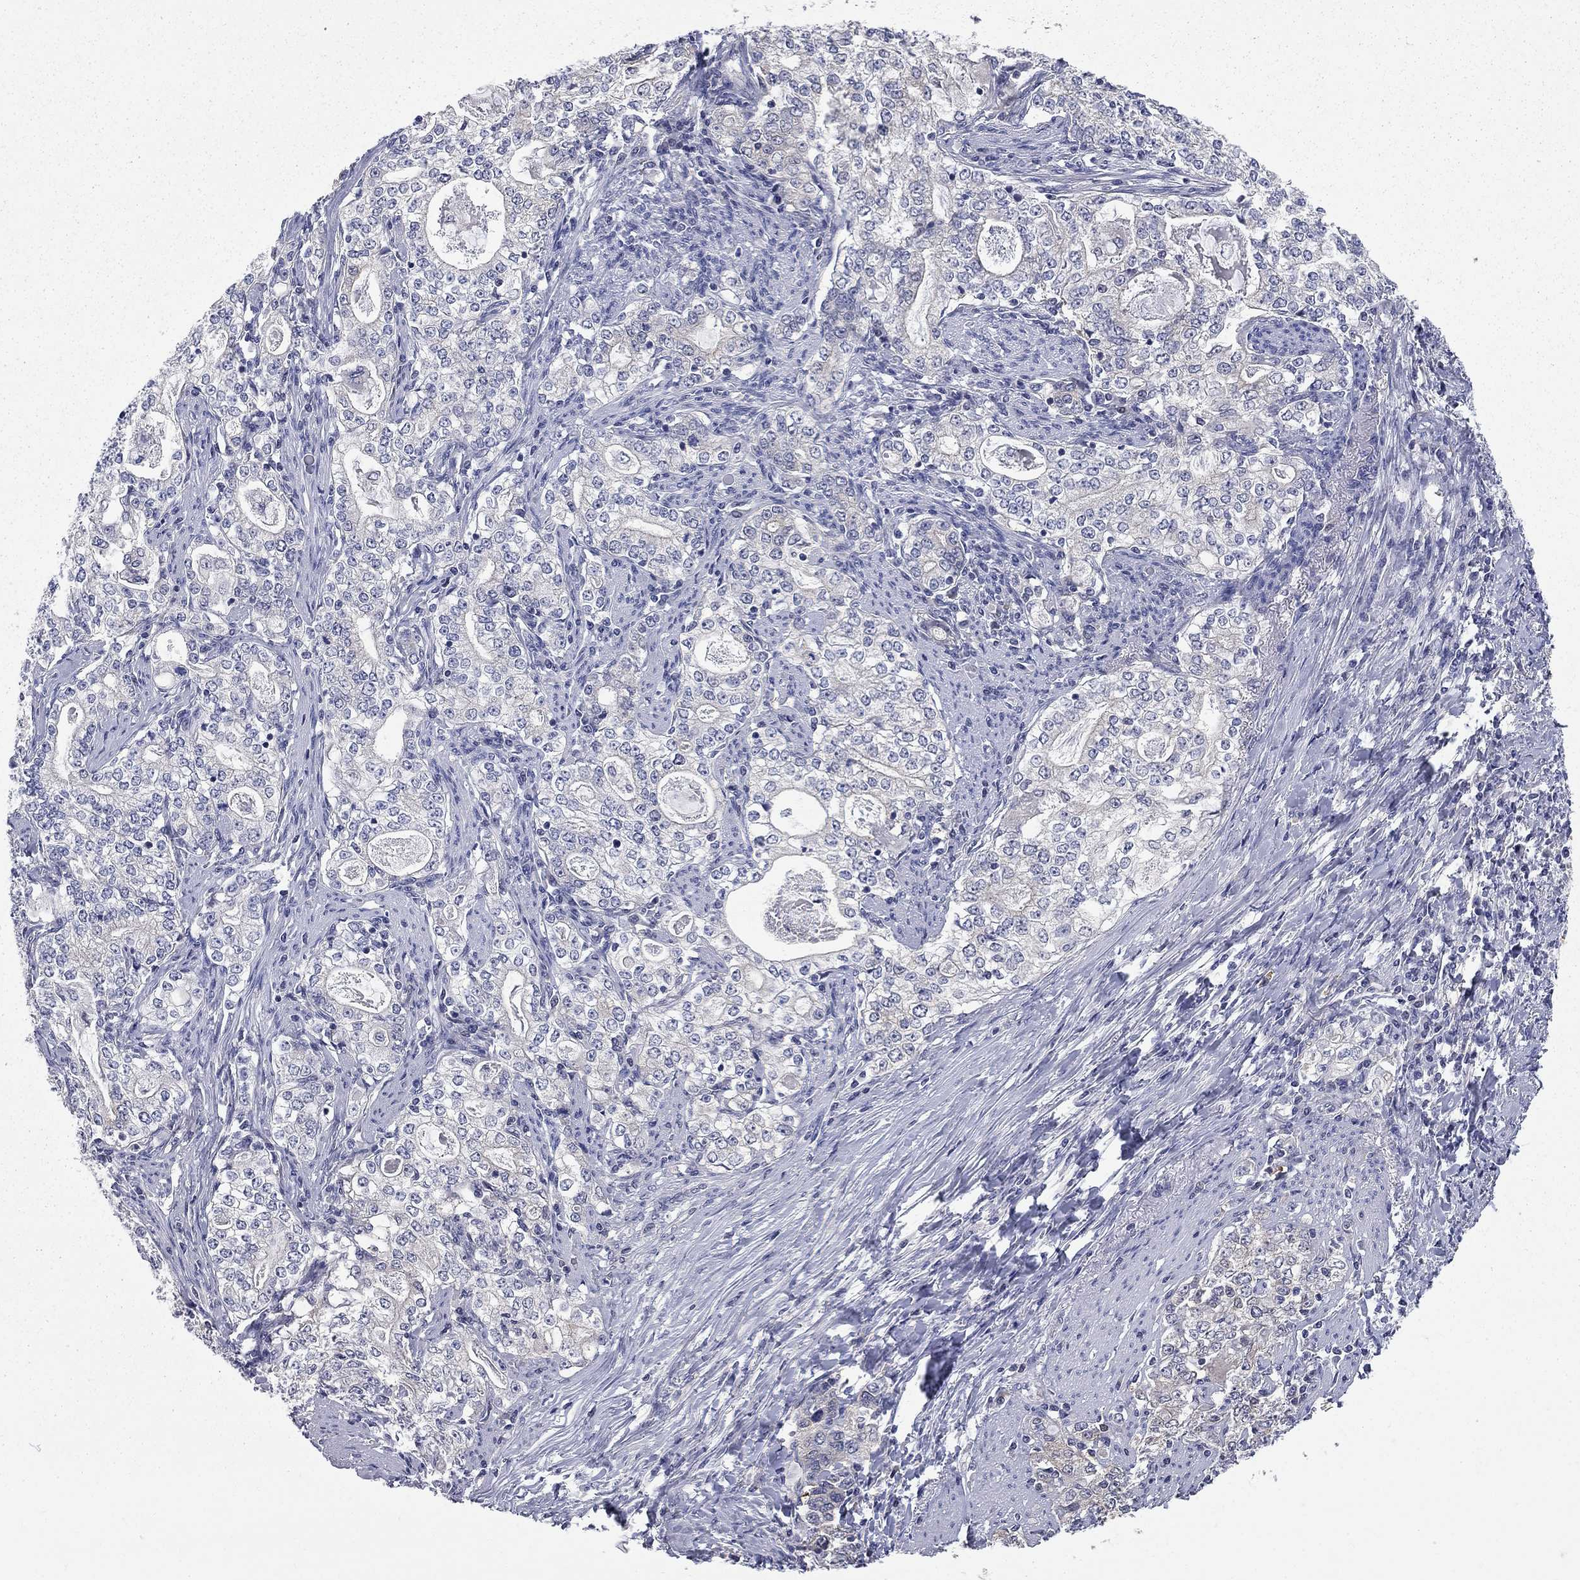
{"staining": {"intensity": "weak", "quantity": "<25%", "location": "cytoplasmic/membranous"}, "tissue": "stomach cancer", "cell_type": "Tumor cells", "image_type": "cancer", "snomed": [{"axis": "morphology", "description": "Adenocarcinoma, NOS"}, {"axis": "topography", "description": "Stomach, lower"}], "caption": "Tumor cells show no significant positivity in adenocarcinoma (stomach).", "gene": "GALNT8", "patient": {"sex": "female", "age": 72}}